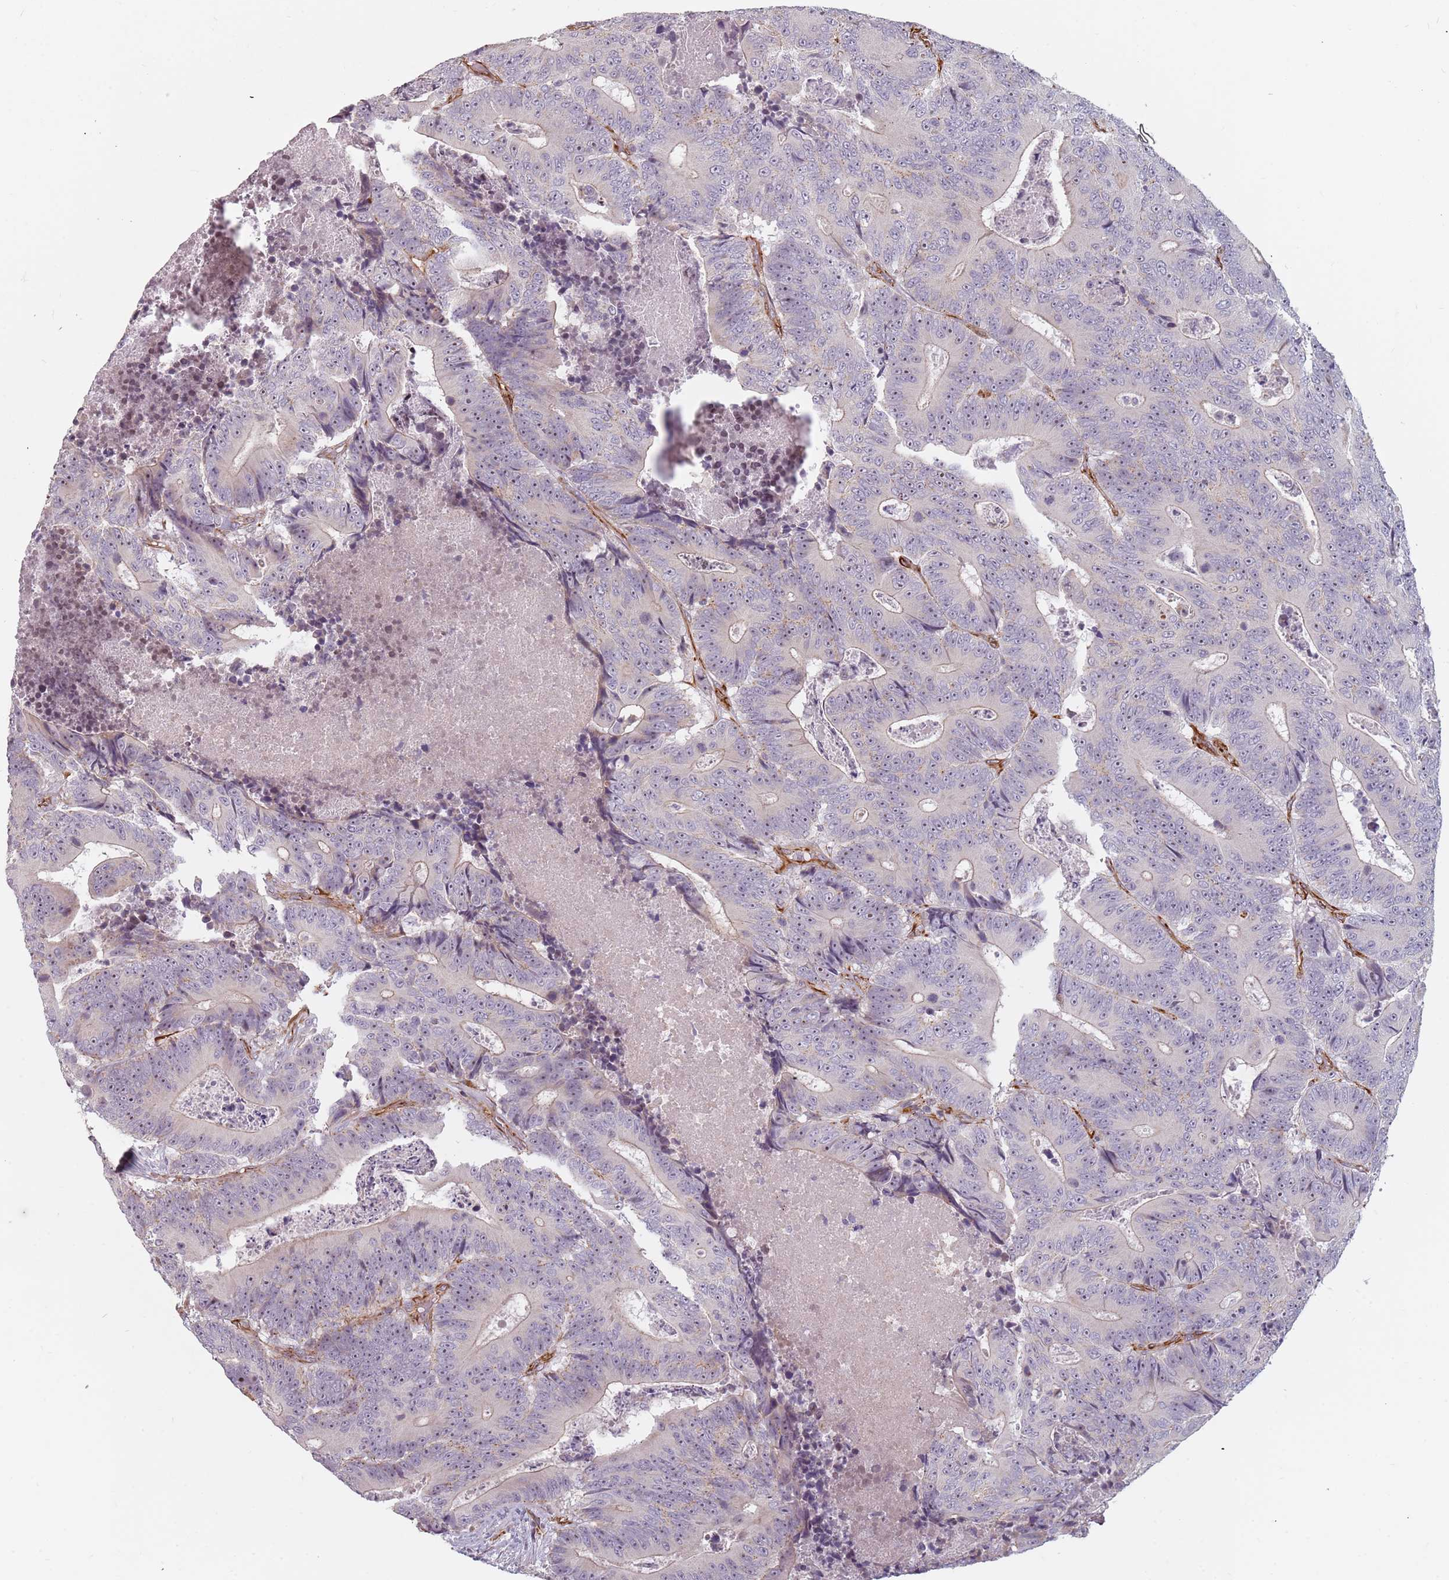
{"staining": {"intensity": "weak", "quantity": "25%-75%", "location": "nuclear"}, "tissue": "colorectal cancer", "cell_type": "Tumor cells", "image_type": "cancer", "snomed": [{"axis": "morphology", "description": "Adenocarcinoma, NOS"}, {"axis": "topography", "description": "Colon"}], "caption": "Human adenocarcinoma (colorectal) stained with a protein marker displays weak staining in tumor cells.", "gene": "GAS2L3", "patient": {"sex": "male", "age": 83}}